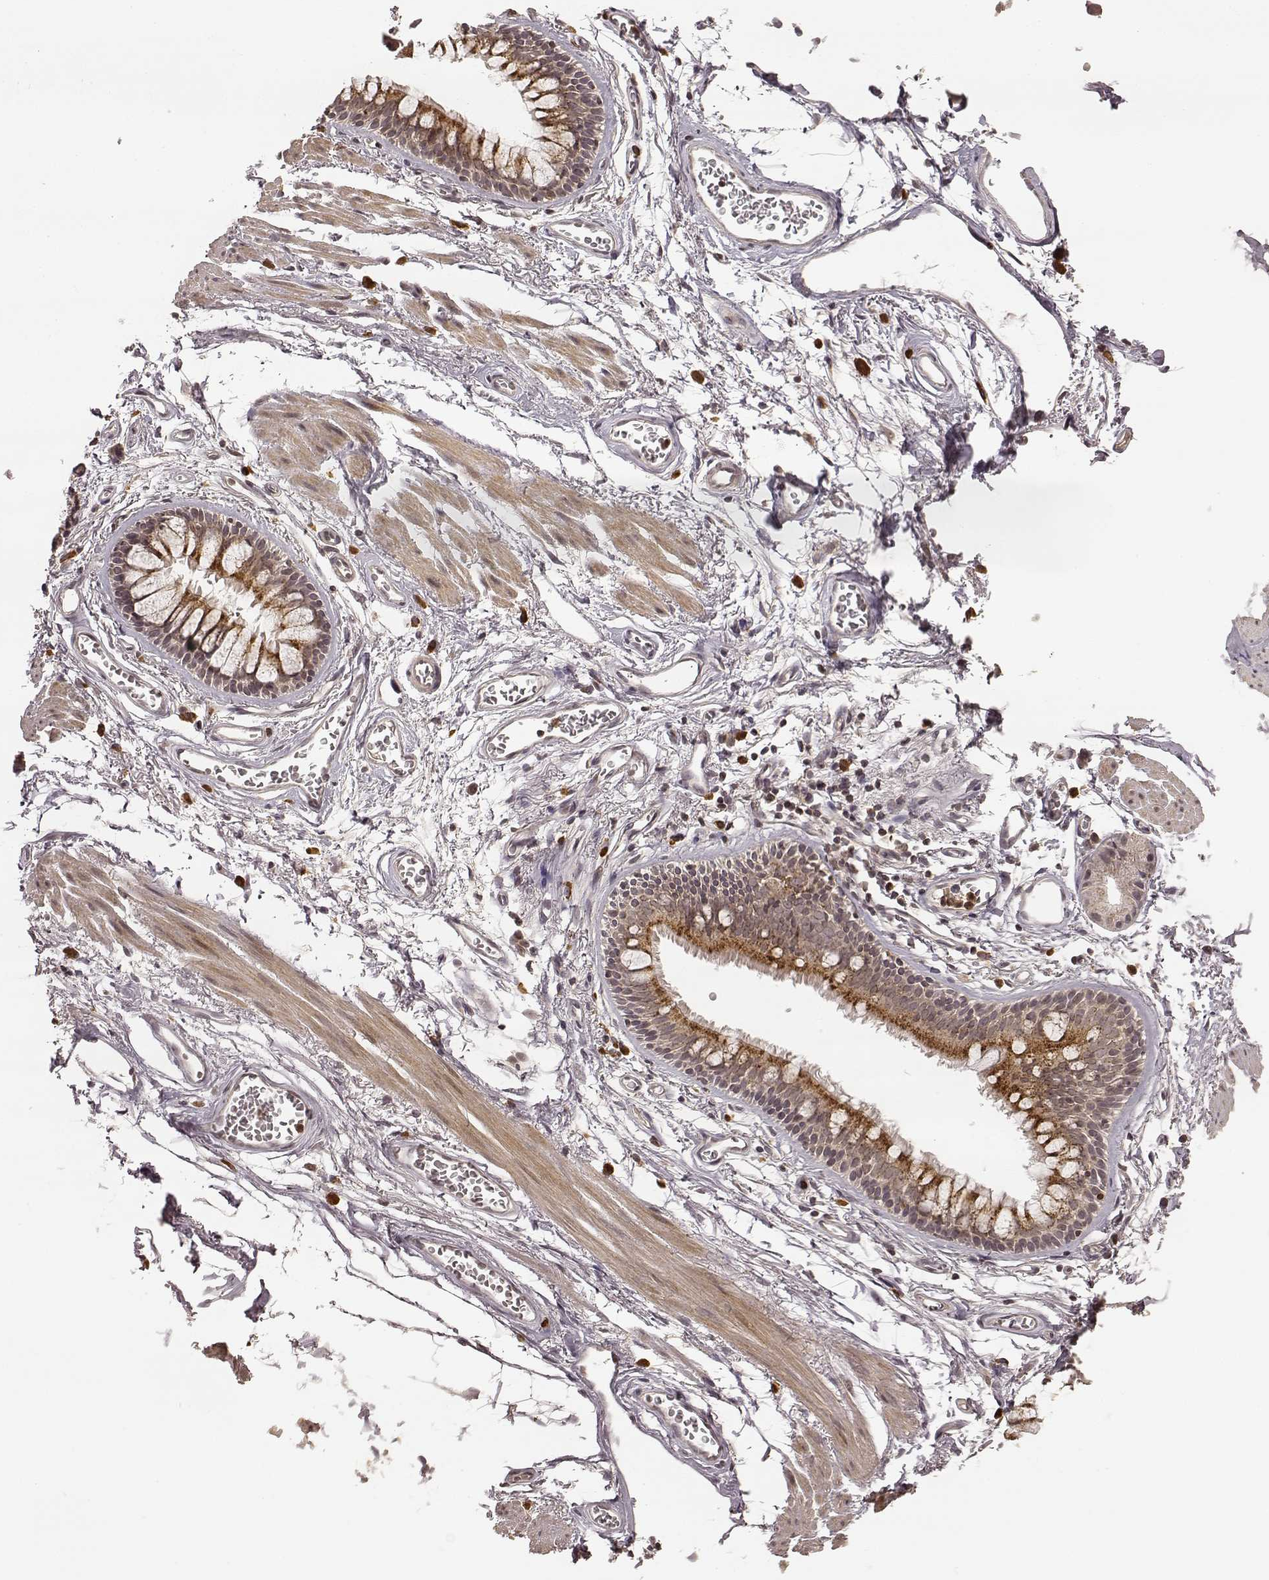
{"staining": {"intensity": "moderate", "quantity": "25%-75%", "location": "cytoplasmic/membranous,nuclear"}, "tissue": "soft tissue", "cell_type": "Chondrocytes", "image_type": "normal", "snomed": [{"axis": "morphology", "description": "Normal tissue, NOS"}, {"axis": "topography", "description": "Cartilage tissue"}, {"axis": "topography", "description": "Bronchus"}], "caption": "Immunohistochemistry (IHC) of unremarkable soft tissue reveals medium levels of moderate cytoplasmic/membranous,nuclear positivity in approximately 25%-75% of chondrocytes.", "gene": "TRMU", "patient": {"sex": "female", "age": 79}}